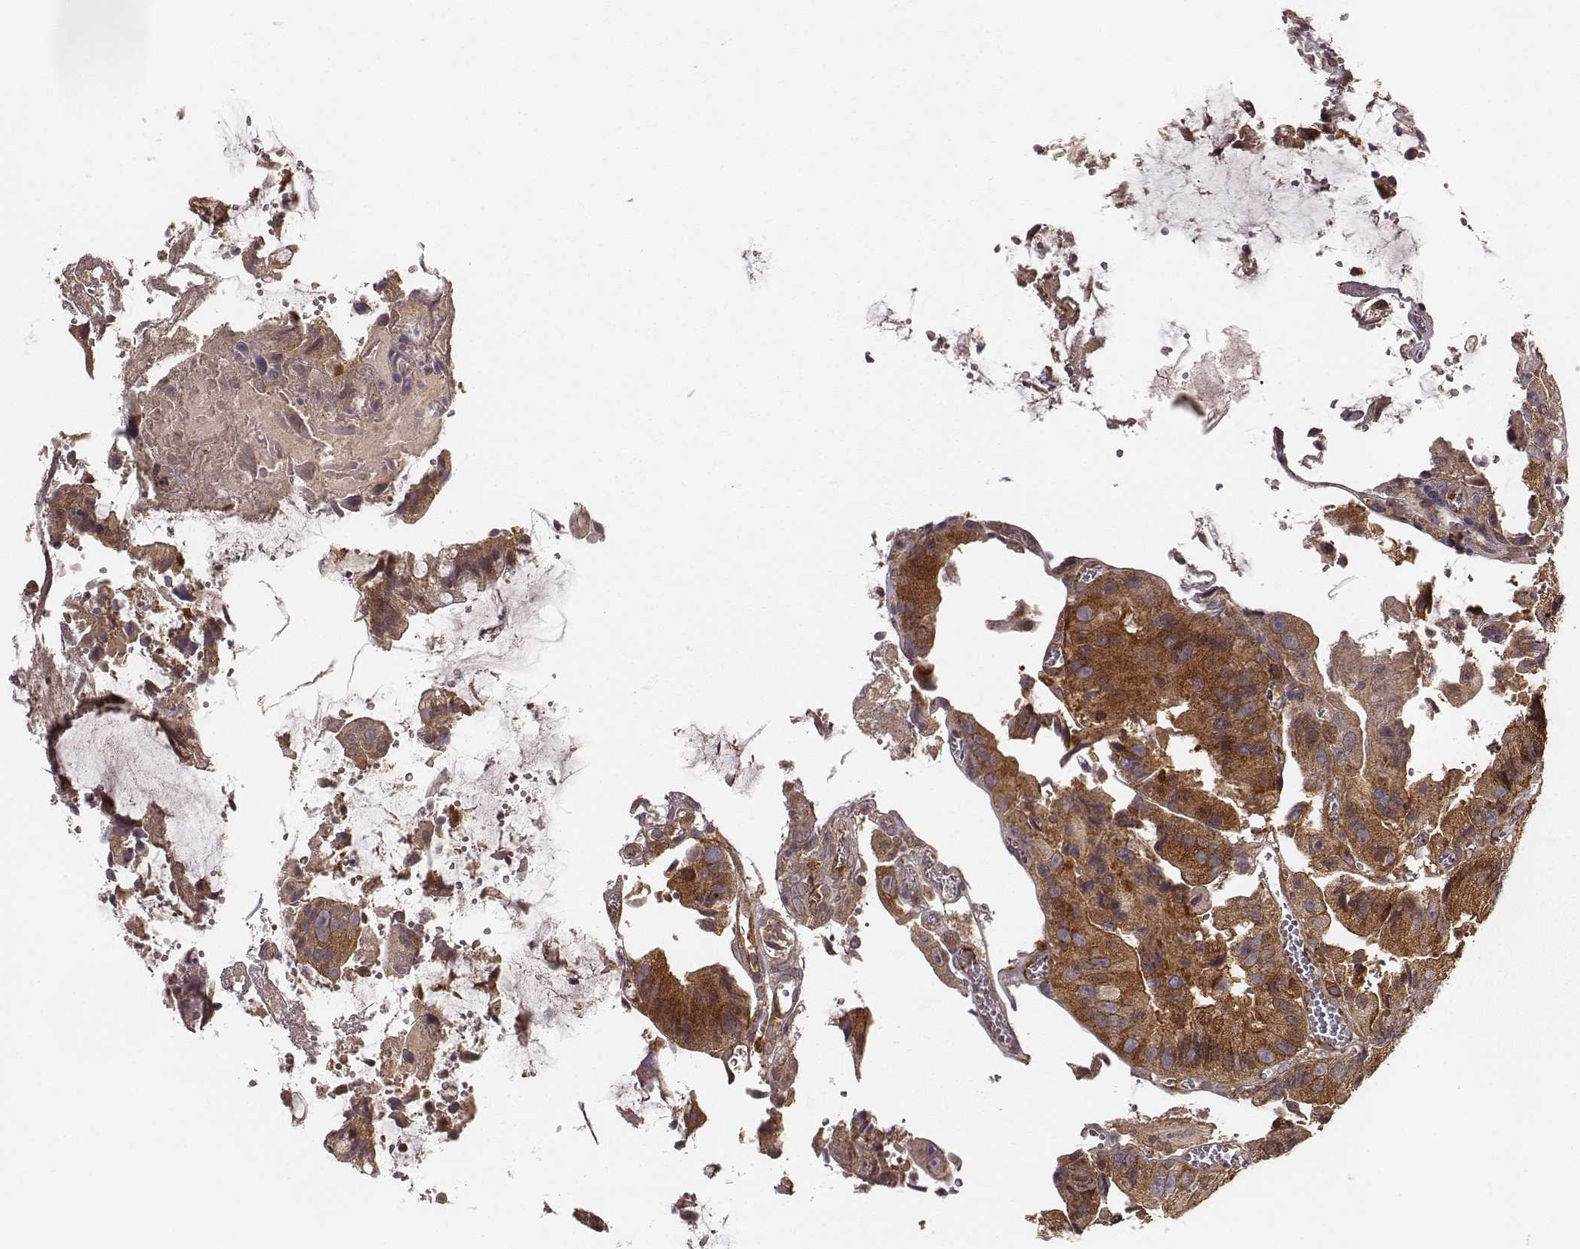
{"staining": {"intensity": "strong", "quantity": ">75%", "location": "cytoplasmic/membranous"}, "tissue": "colorectal cancer", "cell_type": "Tumor cells", "image_type": "cancer", "snomed": [{"axis": "morphology", "description": "Adenocarcinoma, NOS"}, {"axis": "topography", "description": "Colon"}], "caption": "Tumor cells reveal strong cytoplasmic/membranous positivity in approximately >75% of cells in adenocarcinoma (colorectal).", "gene": "VPS26A", "patient": {"sex": "female", "age": 86}}